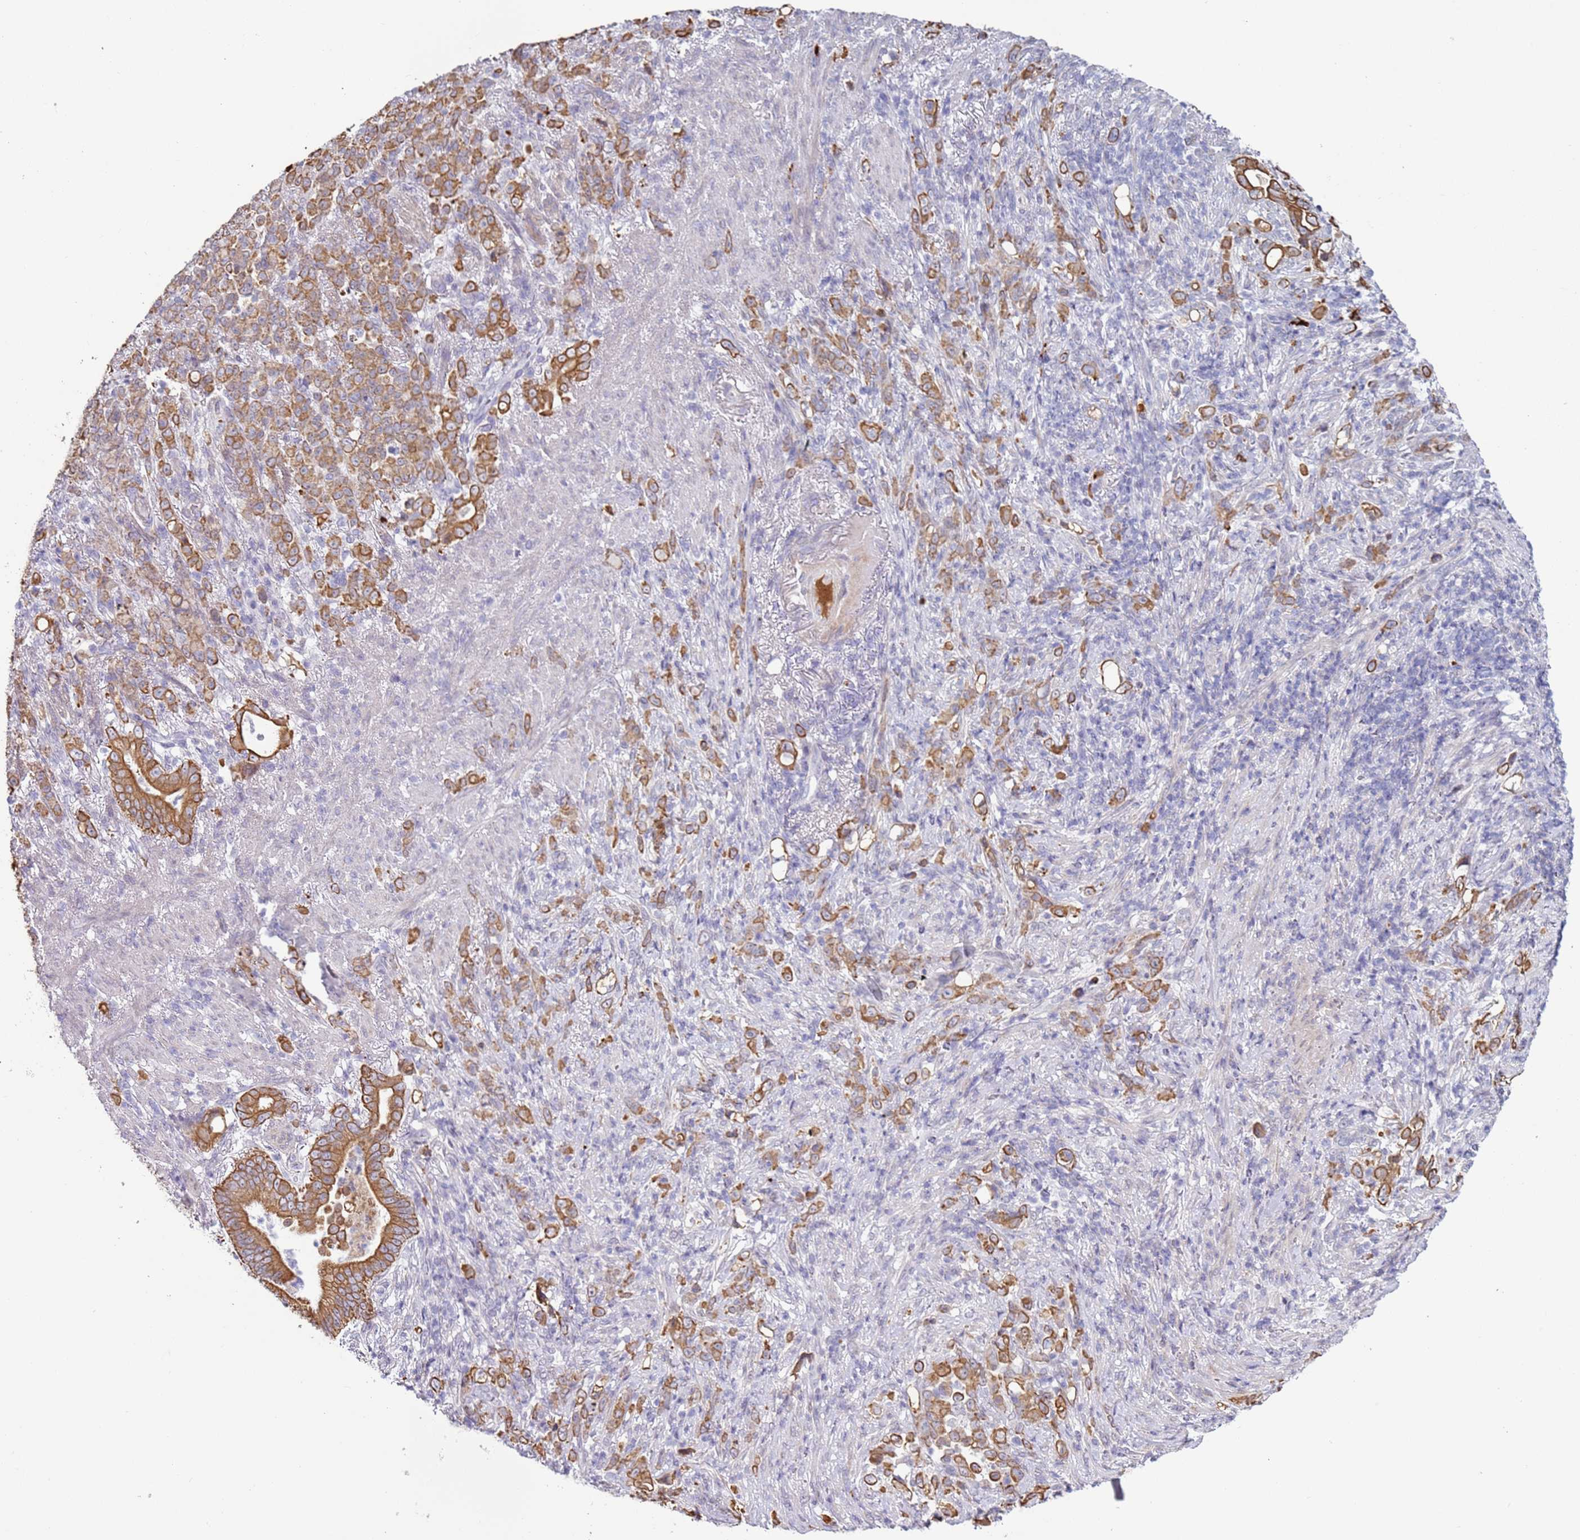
{"staining": {"intensity": "moderate", "quantity": ">75%", "location": "cytoplasmic/membranous"}, "tissue": "stomach cancer", "cell_type": "Tumor cells", "image_type": "cancer", "snomed": [{"axis": "morphology", "description": "Normal tissue, NOS"}, {"axis": "morphology", "description": "Adenocarcinoma, NOS"}, {"axis": "topography", "description": "Stomach"}], "caption": "The micrograph exhibits immunohistochemical staining of stomach adenocarcinoma. There is moderate cytoplasmic/membranous expression is identified in approximately >75% of tumor cells.", "gene": "NPAP1", "patient": {"sex": "female", "age": 79}}